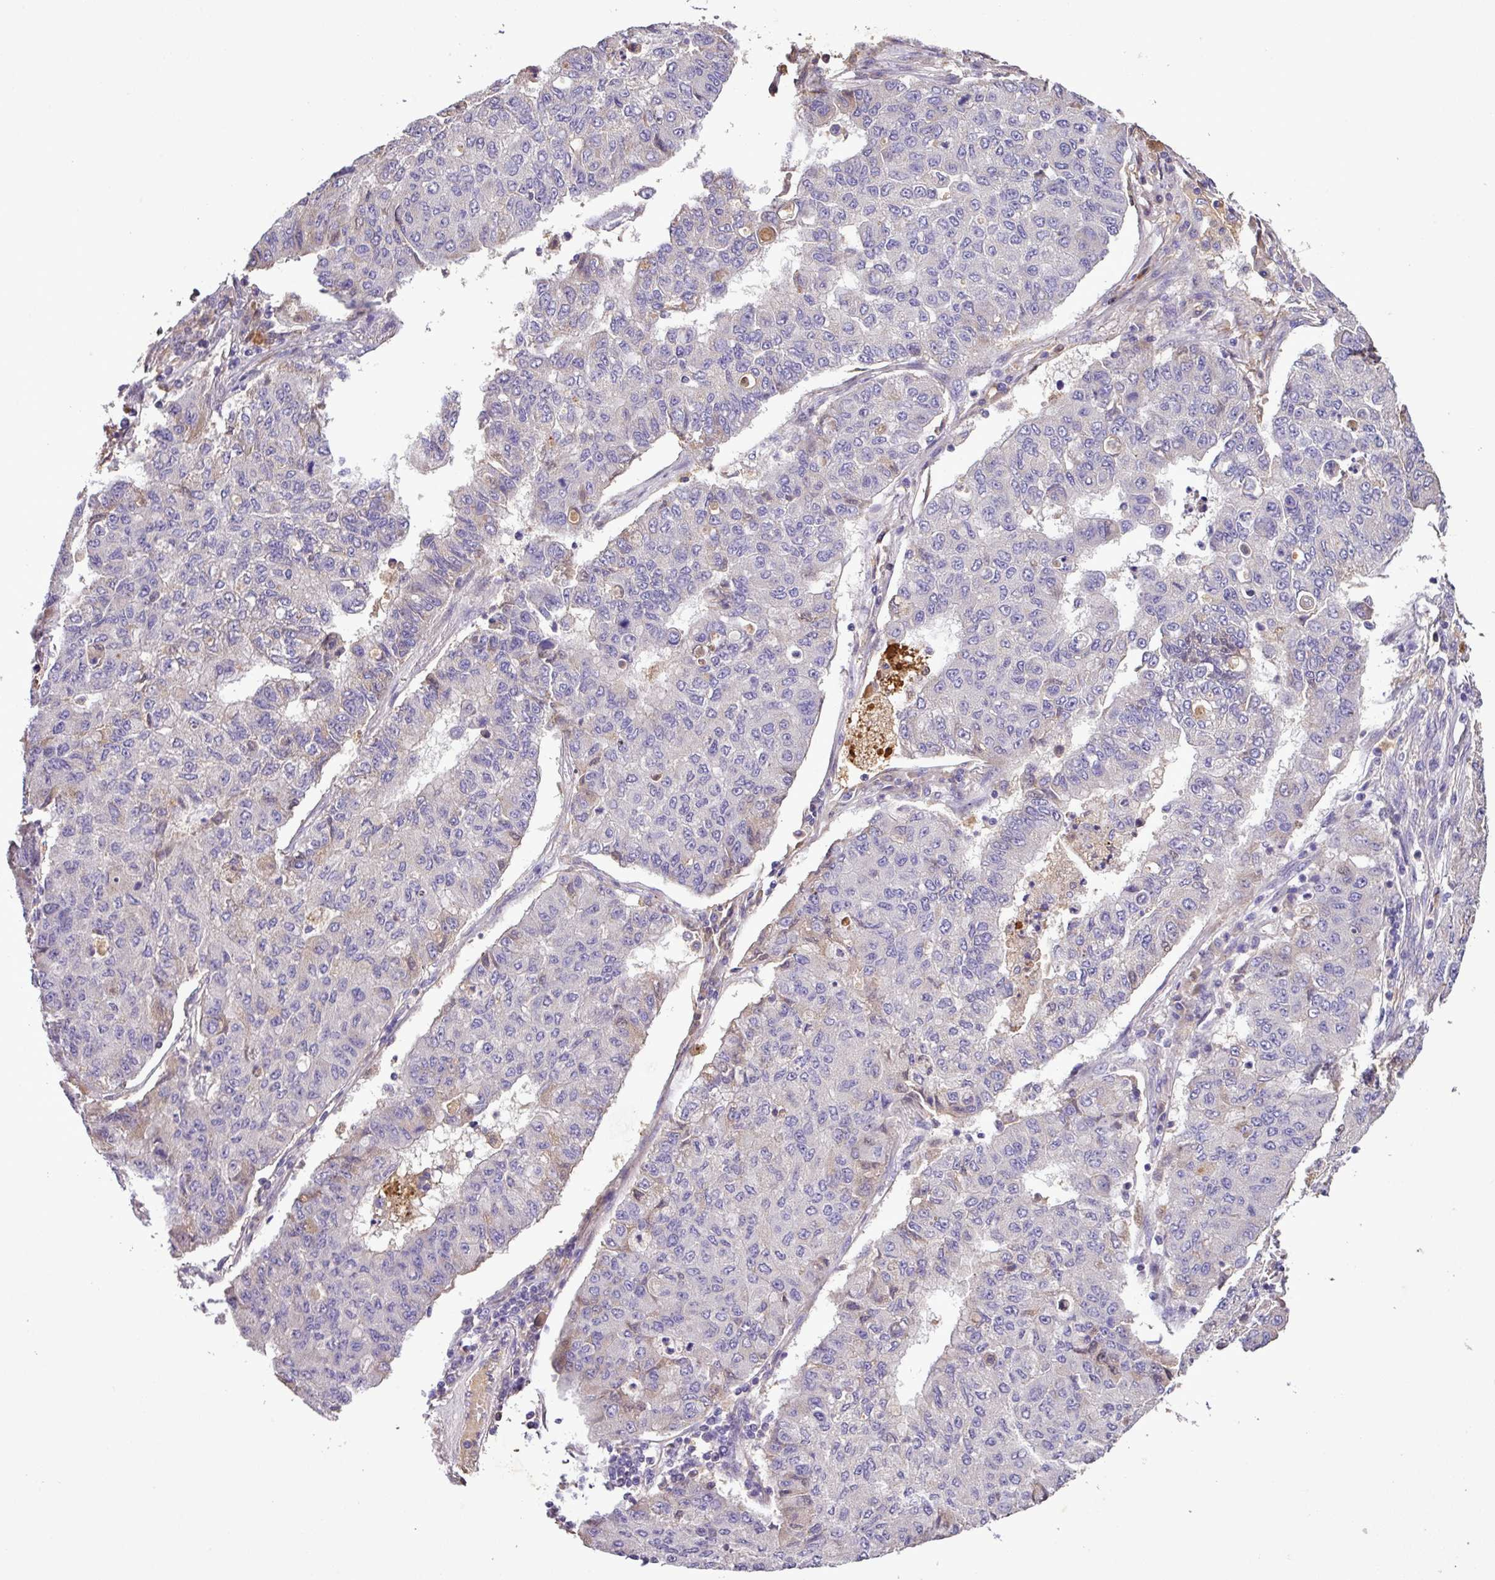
{"staining": {"intensity": "weak", "quantity": "<25%", "location": "cytoplasmic/membranous"}, "tissue": "lung cancer", "cell_type": "Tumor cells", "image_type": "cancer", "snomed": [{"axis": "morphology", "description": "Squamous cell carcinoma, NOS"}, {"axis": "topography", "description": "Lung"}], "caption": "Immunohistochemistry (IHC) of human squamous cell carcinoma (lung) displays no staining in tumor cells. Brightfield microscopy of immunohistochemistry (IHC) stained with DAB (3,3'-diaminobenzidine) (brown) and hematoxylin (blue), captured at high magnification.", "gene": "ZNF266", "patient": {"sex": "male", "age": 74}}